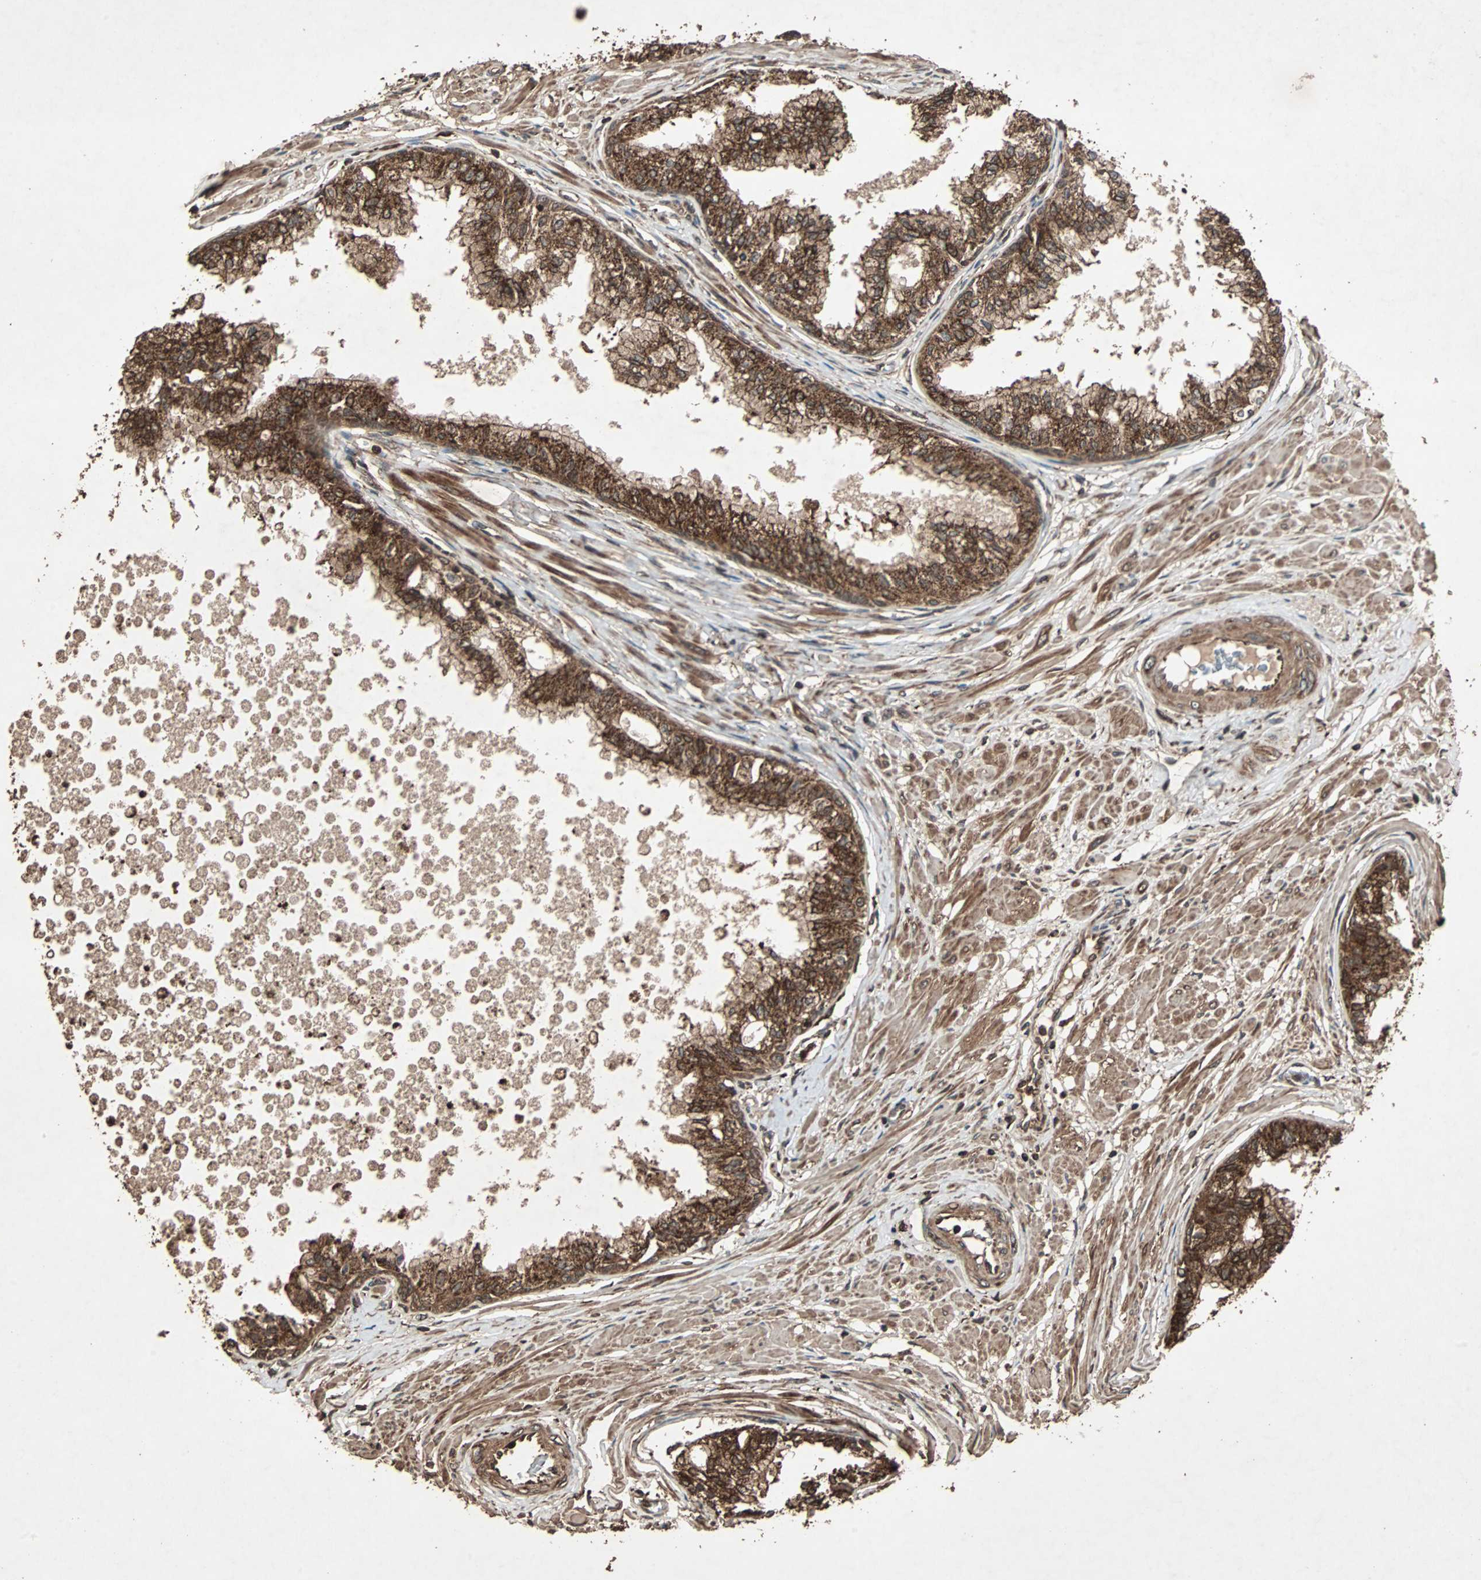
{"staining": {"intensity": "strong", "quantity": ">75%", "location": "cytoplasmic/membranous"}, "tissue": "prostate", "cell_type": "Glandular cells", "image_type": "normal", "snomed": [{"axis": "morphology", "description": "Normal tissue, NOS"}, {"axis": "topography", "description": "Prostate"}, {"axis": "topography", "description": "Seminal veicle"}], "caption": "Strong cytoplasmic/membranous expression for a protein is appreciated in about >75% of glandular cells of unremarkable prostate using immunohistochemistry (IHC).", "gene": "LAMTOR5", "patient": {"sex": "male", "age": 60}}